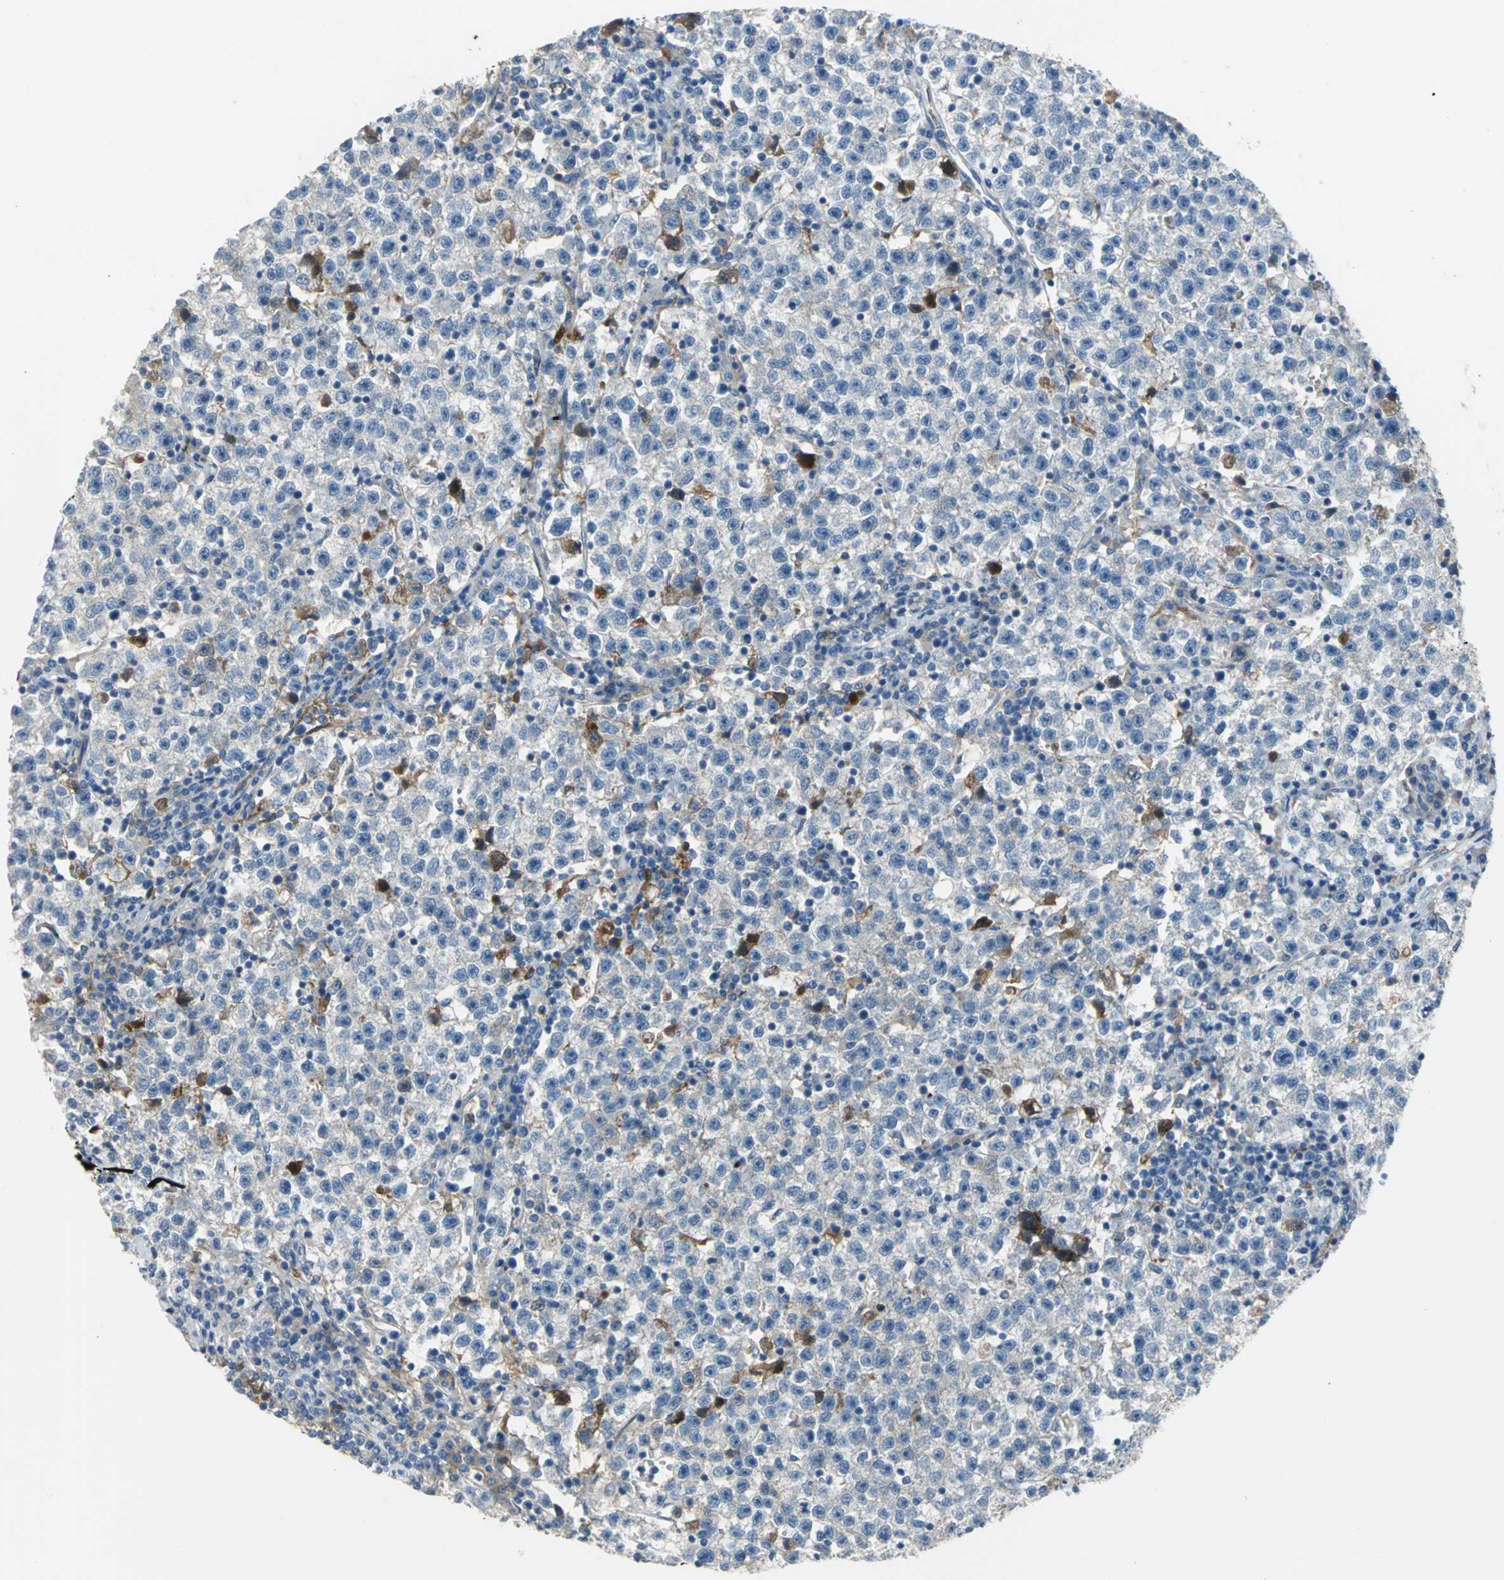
{"staining": {"intensity": "moderate", "quantity": "<25%", "location": "cytoplasmic/membranous"}, "tissue": "testis cancer", "cell_type": "Tumor cells", "image_type": "cancer", "snomed": [{"axis": "morphology", "description": "Seminoma, NOS"}, {"axis": "topography", "description": "Testis"}], "caption": "Human testis cancer (seminoma) stained with a protein marker displays moderate staining in tumor cells.", "gene": "ZIC1", "patient": {"sex": "male", "age": 22}}